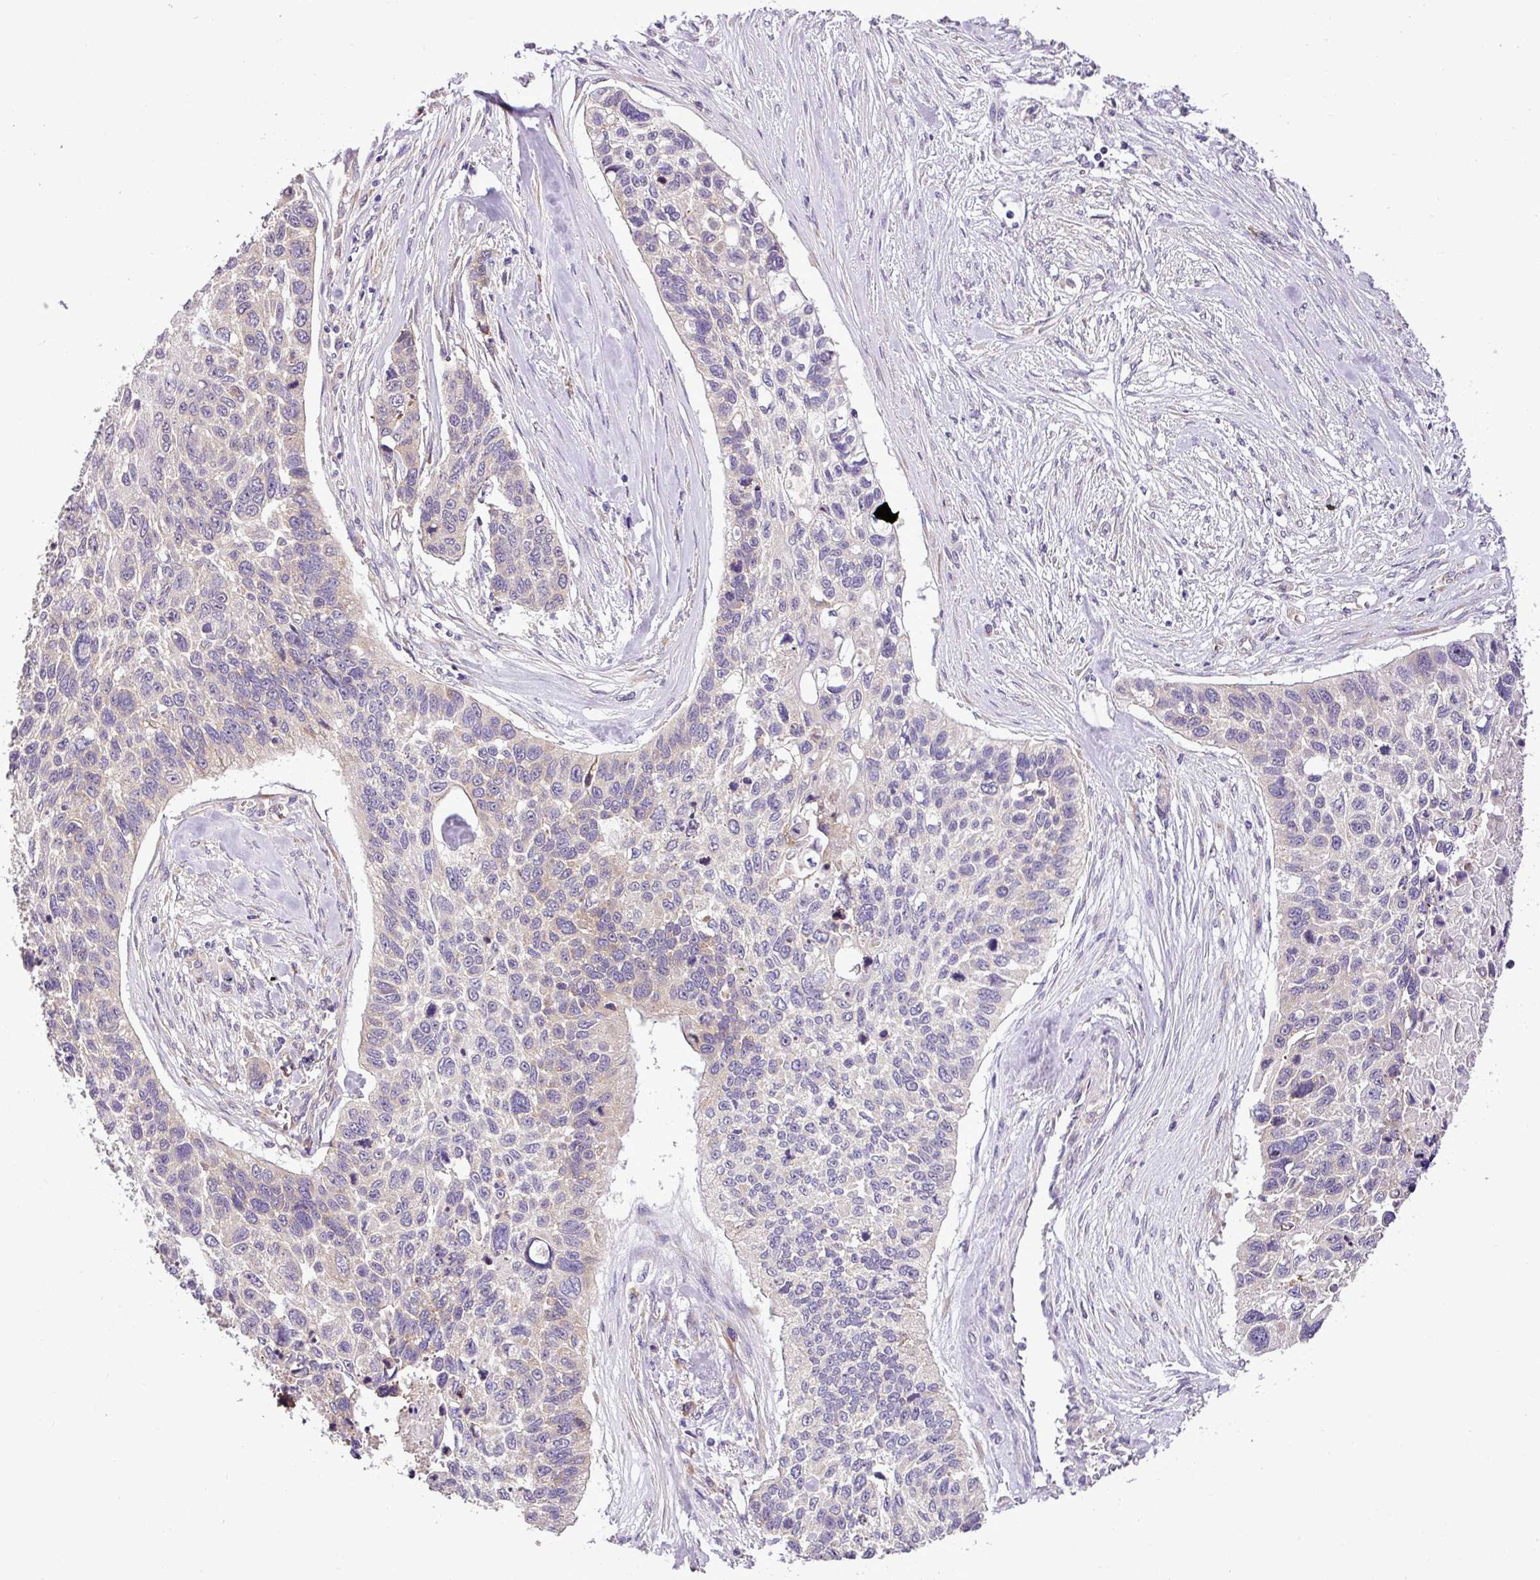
{"staining": {"intensity": "weak", "quantity": "<25%", "location": "cytoplasmic/membranous"}, "tissue": "lung cancer", "cell_type": "Tumor cells", "image_type": "cancer", "snomed": [{"axis": "morphology", "description": "Squamous cell carcinoma, NOS"}, {"axis": "topography", "description": "Lung"}], "caption": "The IHC micrograph has no significant positivity in tumor cells of lung squamous cell carcinoma tissue.", "gene": "RPL13", "patient": {"sex": "male", "age": 62}}